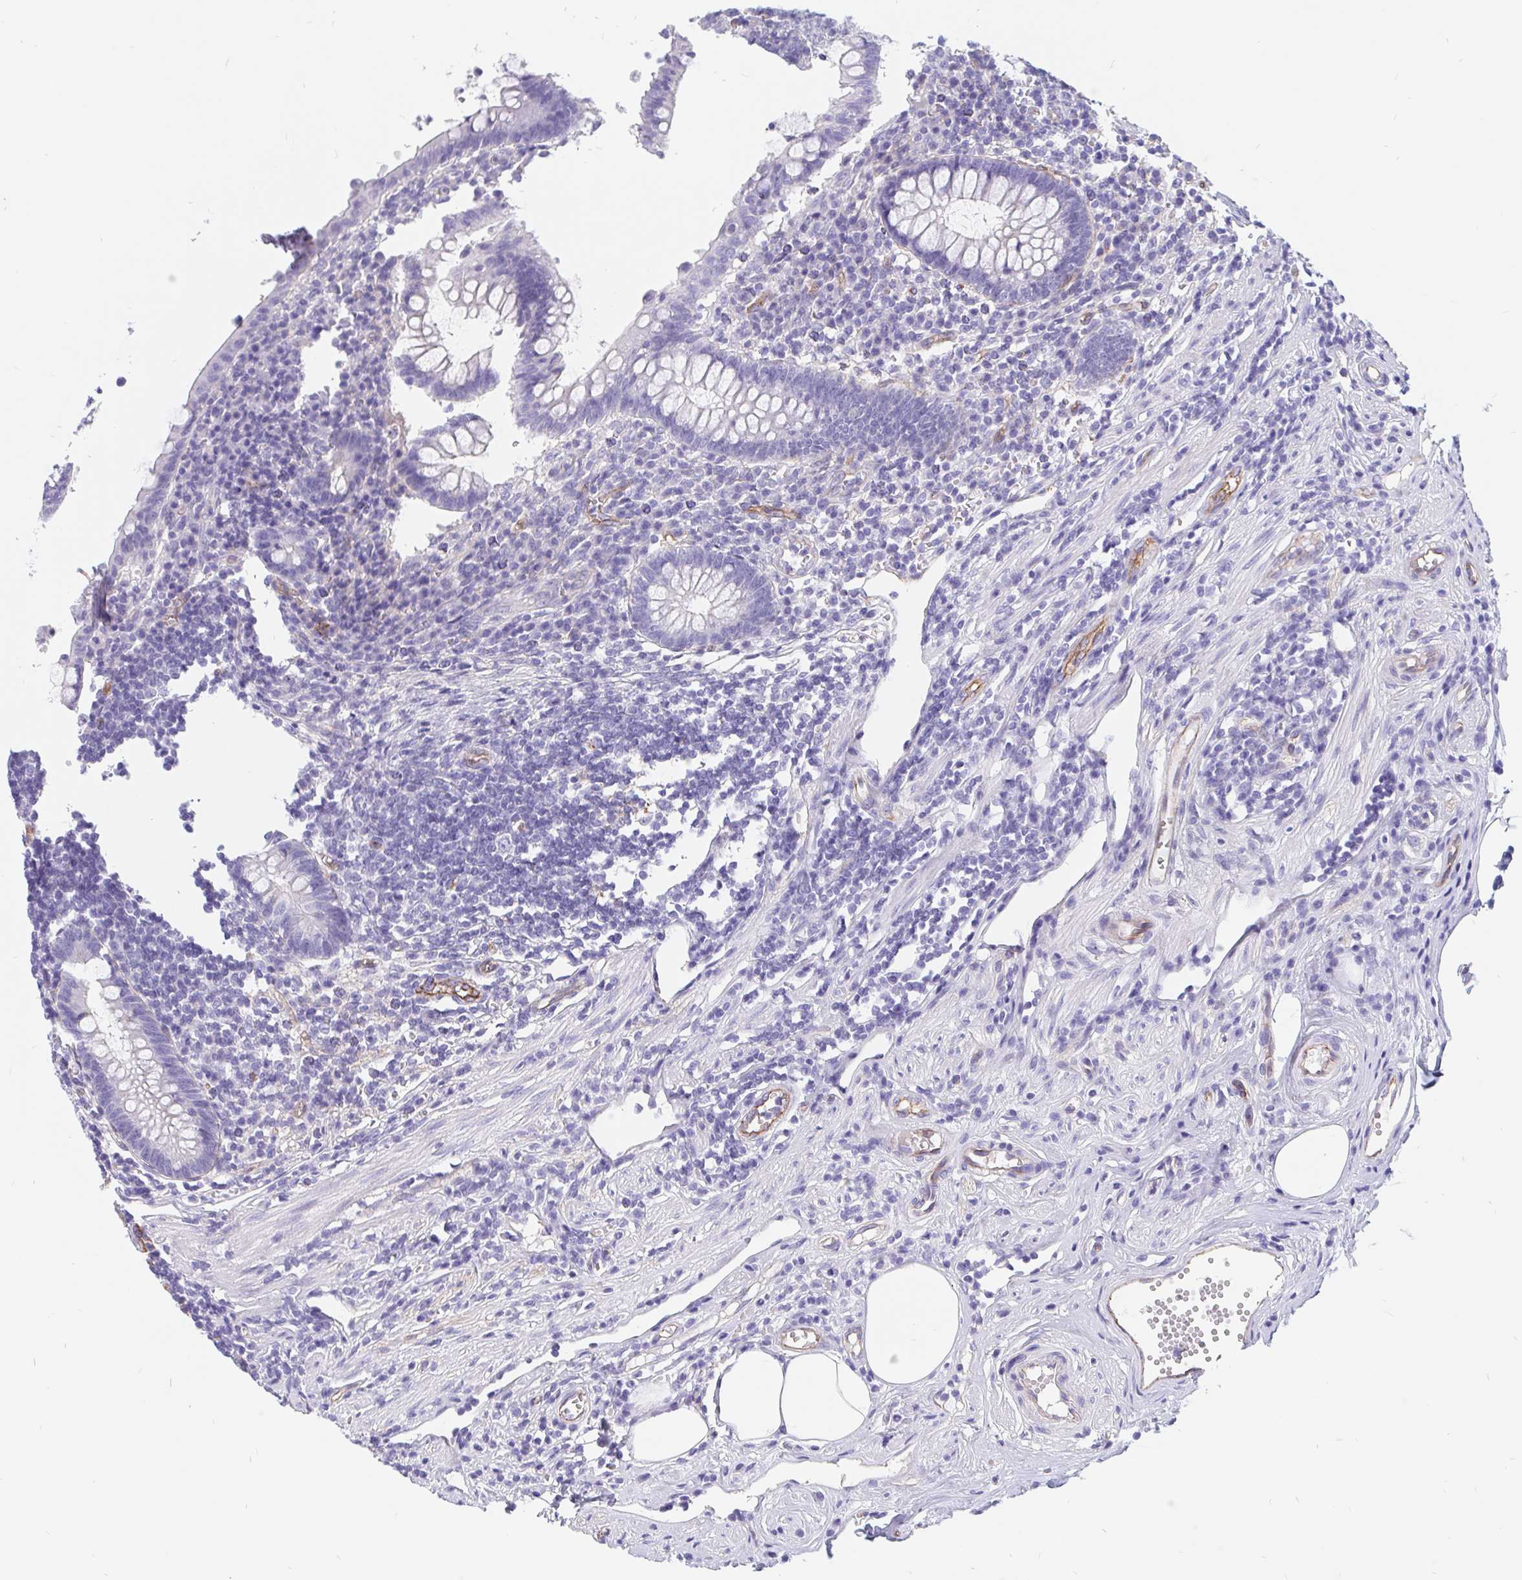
{"staining": {"intensity": "negative", "quantity": "none", "location": "none"}, "tissue": "appendix", "cell_type": "Glandular cells", "image_type": "normal", "snomed": [{"axis": "morphology", "description": "Normal tissue, NOS"}, {"axis": "topography", "description": "Appendix"}], "caption": "Immunohistochemical staining of benign human appendix reveals no significant expression in glandular cells. (Stains: DAB immunohistochemistry with hematoxylin counter stain, Microscopy: brightfield microscopy at high magnification).", "gene": "LIMCH1", "patient": {"sex": "female", "age": 56}}